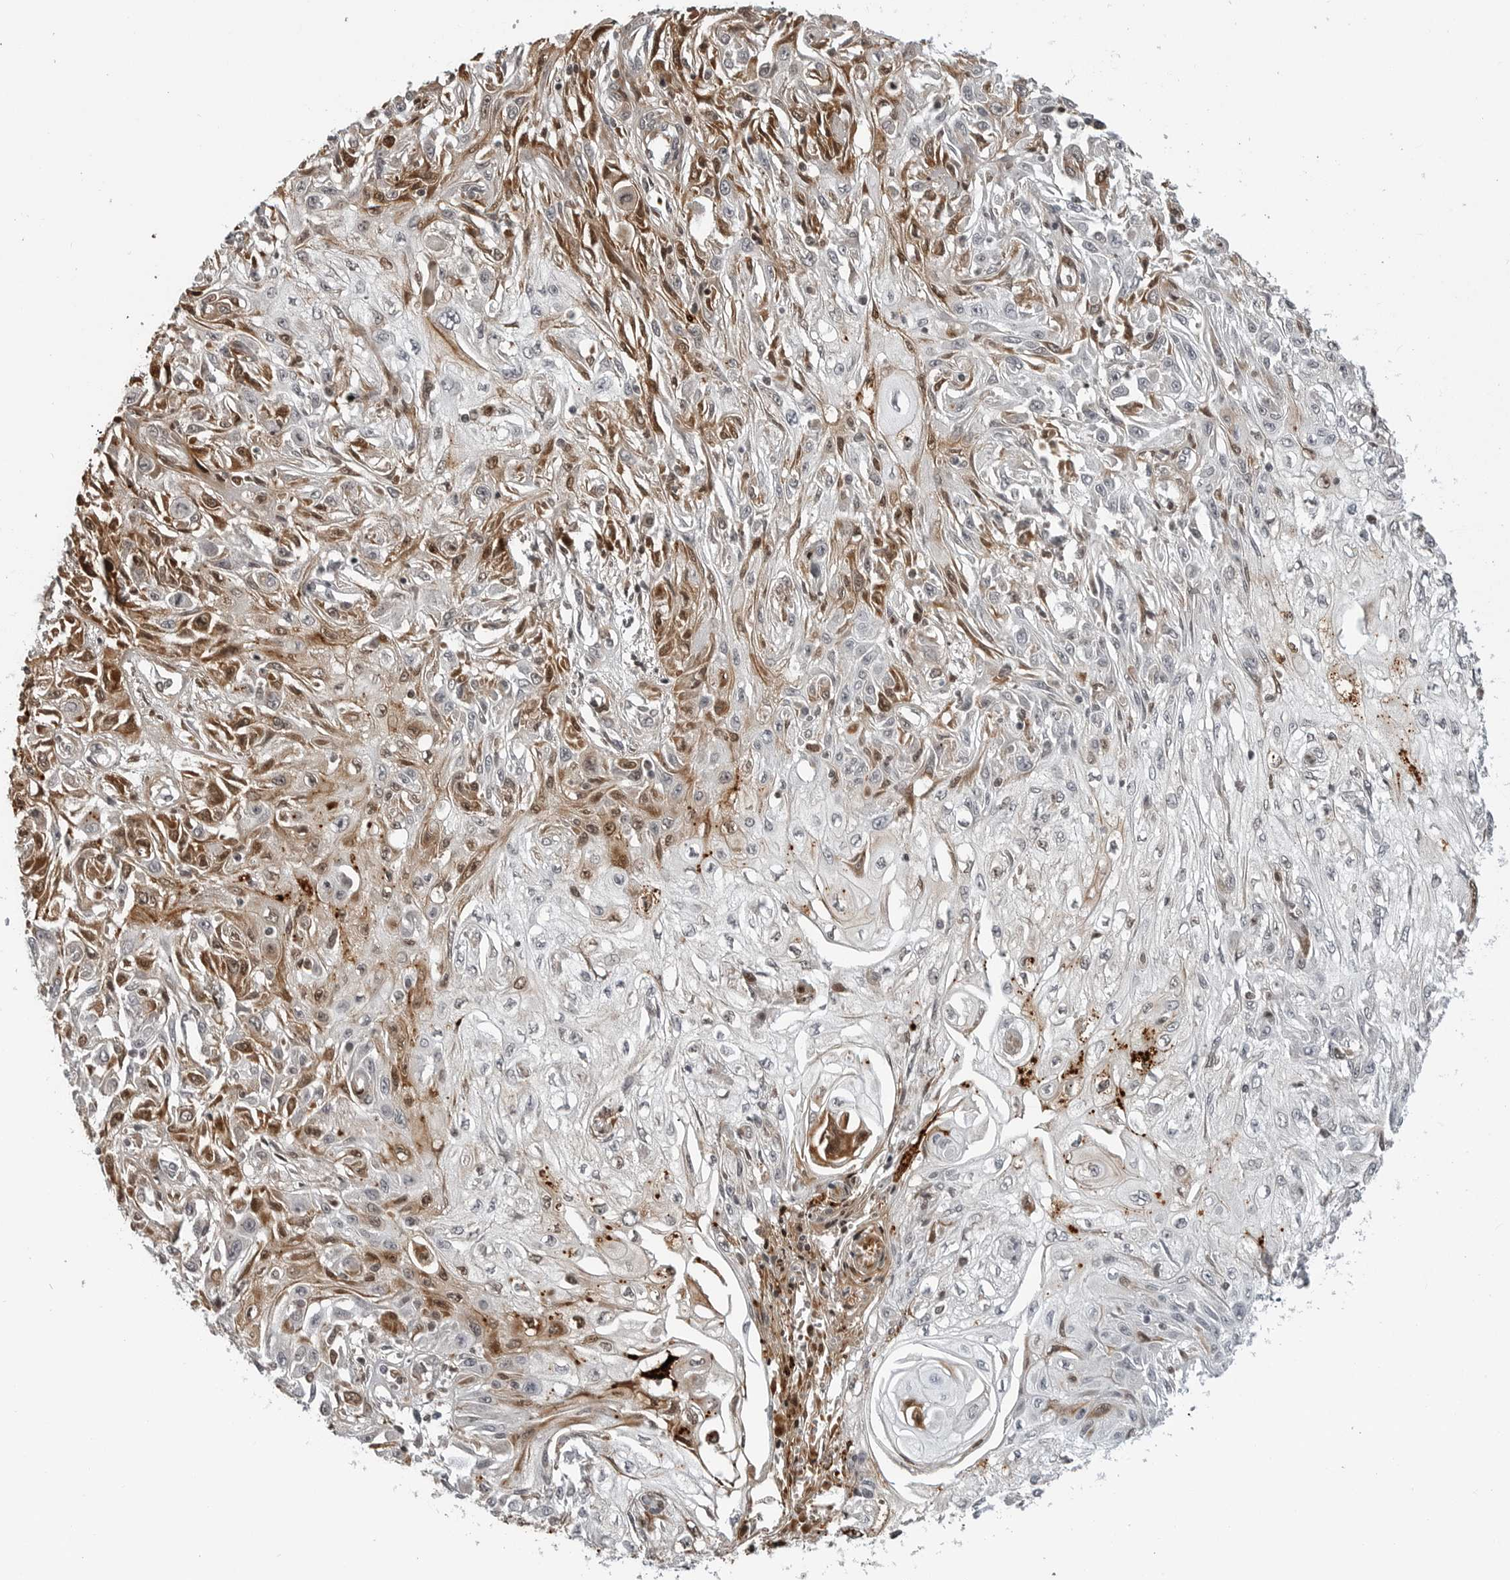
{"staining": {"intensity": "moderate", "quantity": "<25%", "location": "cytoplasmic/membranous,nuclear"}, "tissue": "skin cancer", "cell_type": "Tumor cells", "image_type": "cancer", "snomed": [{"axis": "morphology", "description": "Squamous cell carcinoma, NOS"}, {"axis": "morphology", "description": "Squamous cell carcinoma, metastatic, NOS"}, {"axis": "topography", "description": "Skin"}, {"axis": "topography", "description": "Lymph node"}], "caption": "IHC histopathology image of human skin cancer stained for a protein (brown), which shows low levels of moderate cytoplasmic/membranous and nuclear staining in about <25% of tumor cells.", "gene": "CXCR5", "patient": {"sex": "male", "age": 75}}